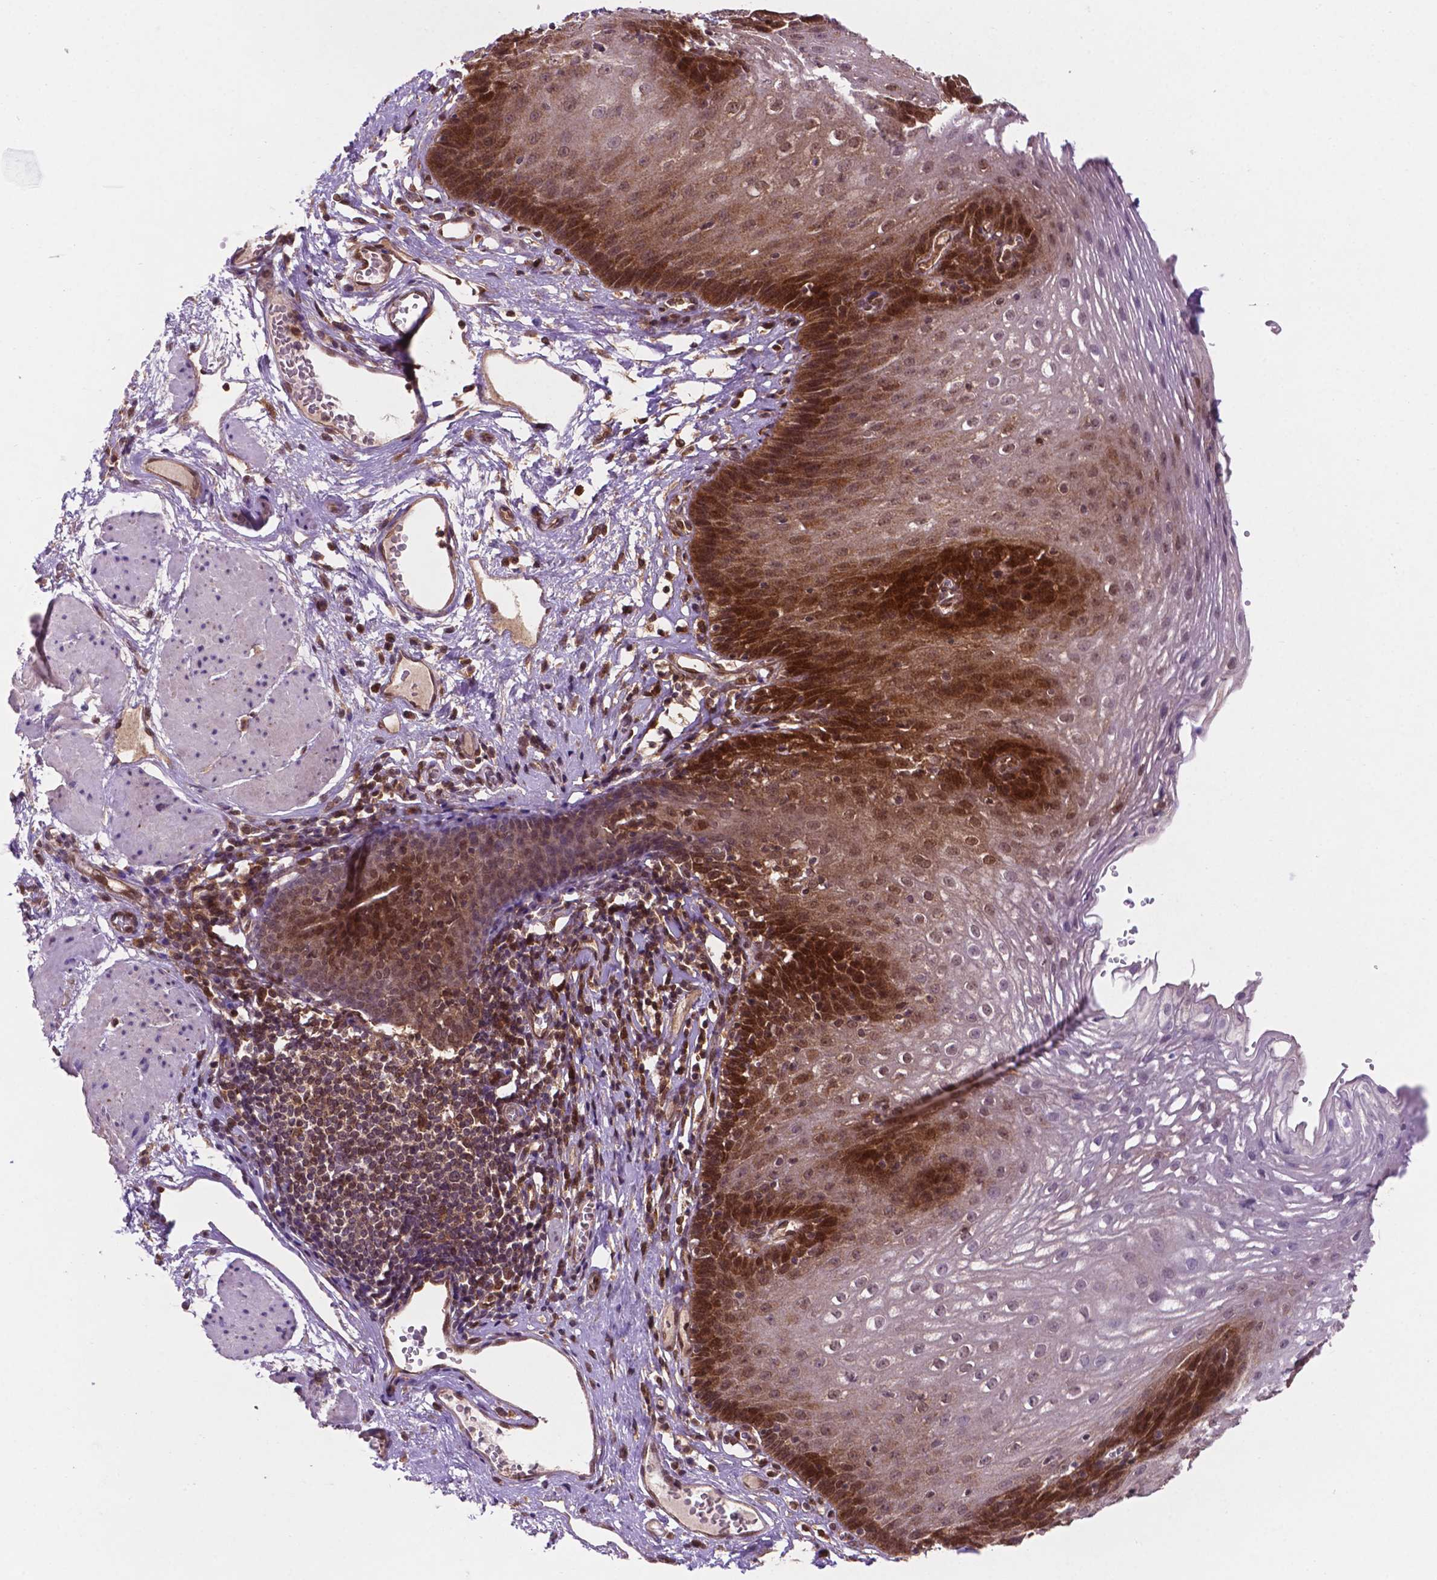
{"staining": {"intensity": "strong", "quantity": "25%-75%", "location": "cytoplasmic/membranous,nuclear"}, "tissue": "esophagus", "cell_type": "Squamous epithelial cells", "image_type": "normal", "snomed": [{"axis": "morphology", "description": "Normal tissue, NOS"}, {"axis": "topography", "description": "Esophagus"}], "caption": "The photomicrograph exhibits immunohistochemical staining of unremarkable esophagus. There is strong cytoplasmic/membranous,nuclear staining is seen in approximately 25%-75% of squamous epithelial cells.", "gene": "UBE2L6", "patient": {"sex": "male", "age": 72}}